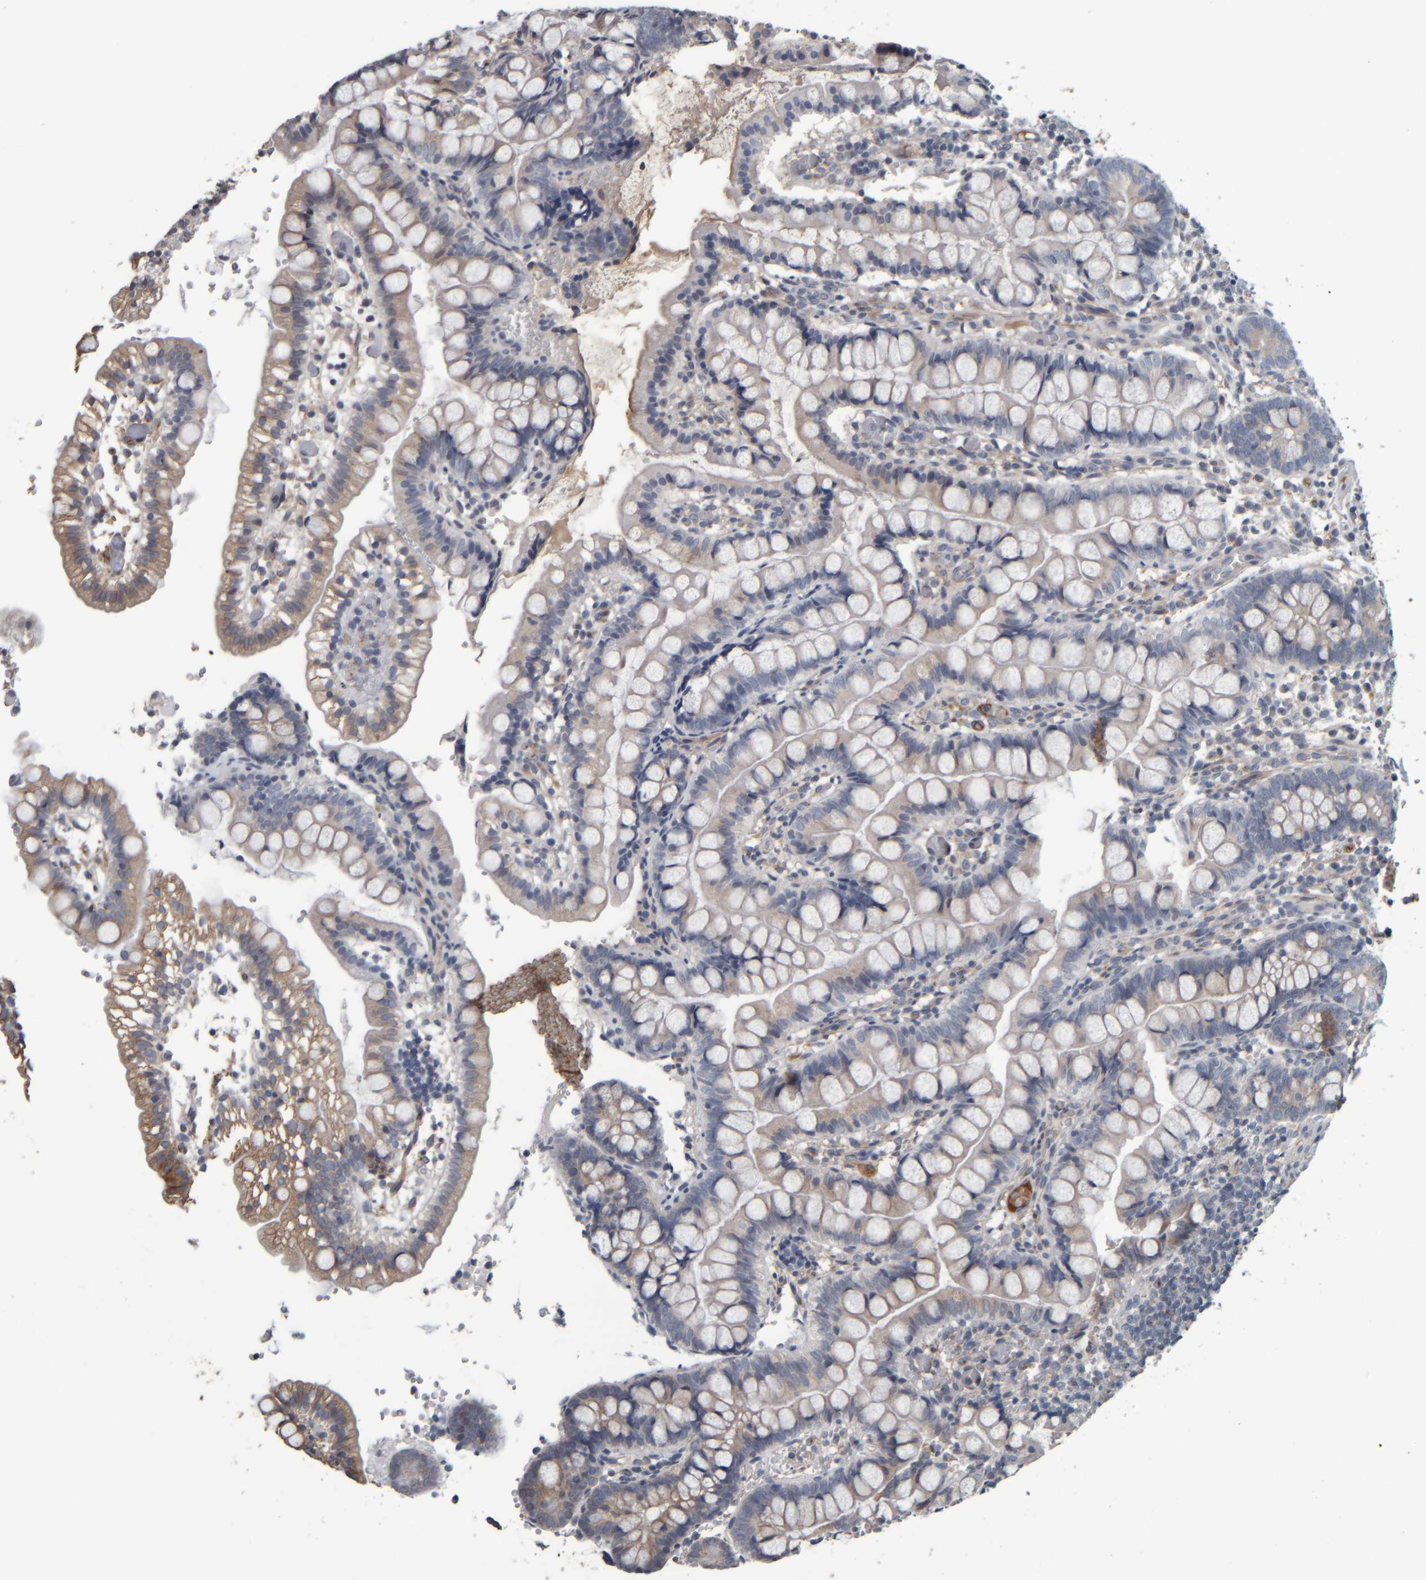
{"staining": {"intensity": "weak", "quantity": "25%-75%", "location": "cytoplasmic/membranous"}, "tissue": "small intestine", "cell_type": "Glandular cells", "image_type": "normal", "snomed": [{"axis": "morphology", "description": "Normal tissue, NOS"}, {"axis": "morphology", "description": "Developmental malformation"}, {"axis": "topography", "description": "Small intestine"}], "caption": "Glandular cells demonstrate weak cytoplasmic/membranous positivity in approximately 25%-75% of cells in normal small intestine.", "gene": "CAVIN4", "patient": {"sex": "male"}}